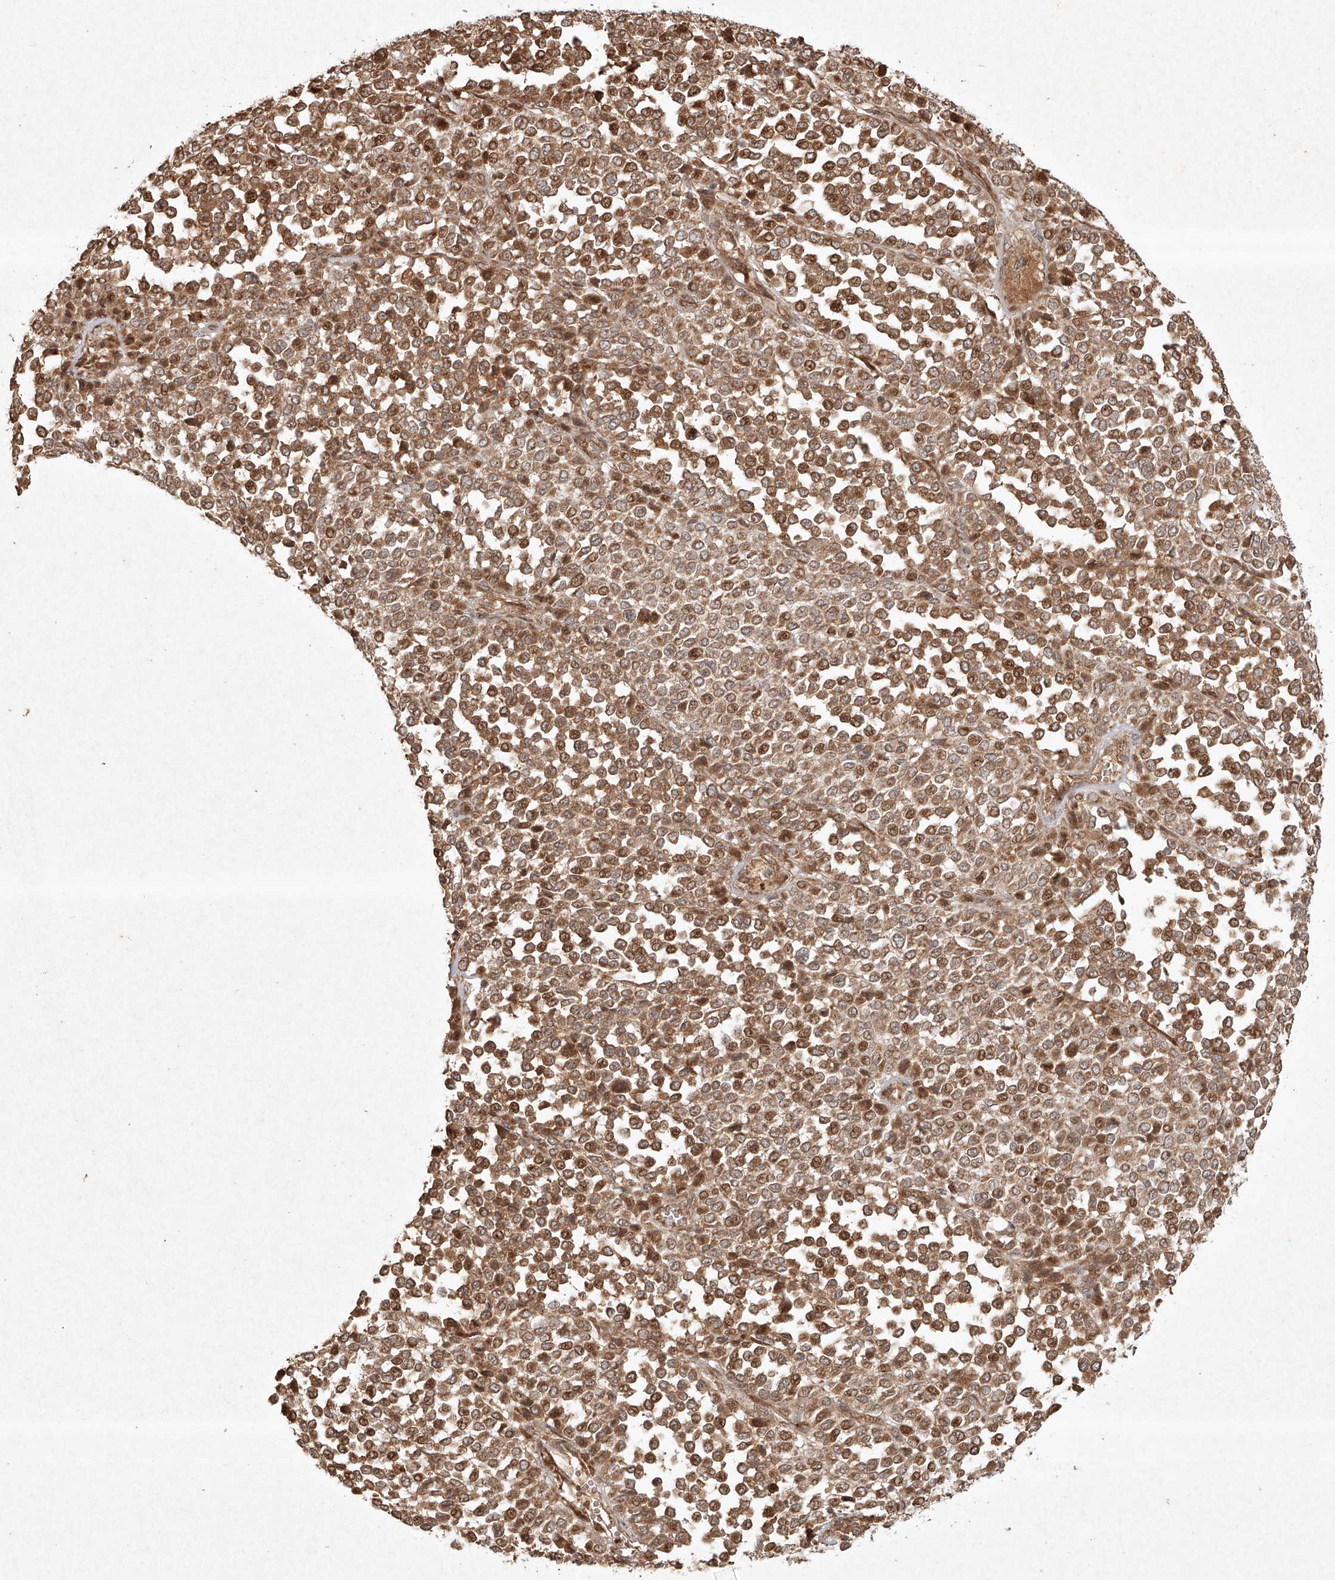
{"staining": {"intensity": "moderate", "quantity": ">75%", "location": "cytoplasmic/membranous,nuclear"}, "tissue": "melanoma", "cell_type": "Tumor cells", "image_type": "cancer", "snomed": [{"axis": "morphology", "description": "Malignant melanoma, Metastatic site"}, {"axis": "topography", "description": "Pancreas"}], "caption": "The photomicrograph exhibits staining of malignant melanoma (metastatic site), revealing moderate cytoplasmic/membranous and nuclear protein expression (brown color) within tumor cells. The protein of interest is shown in brown color, while the nuclei are stained blue.", "gene": "CYYR1", "patient": {"sex": "female", "age": 30}}